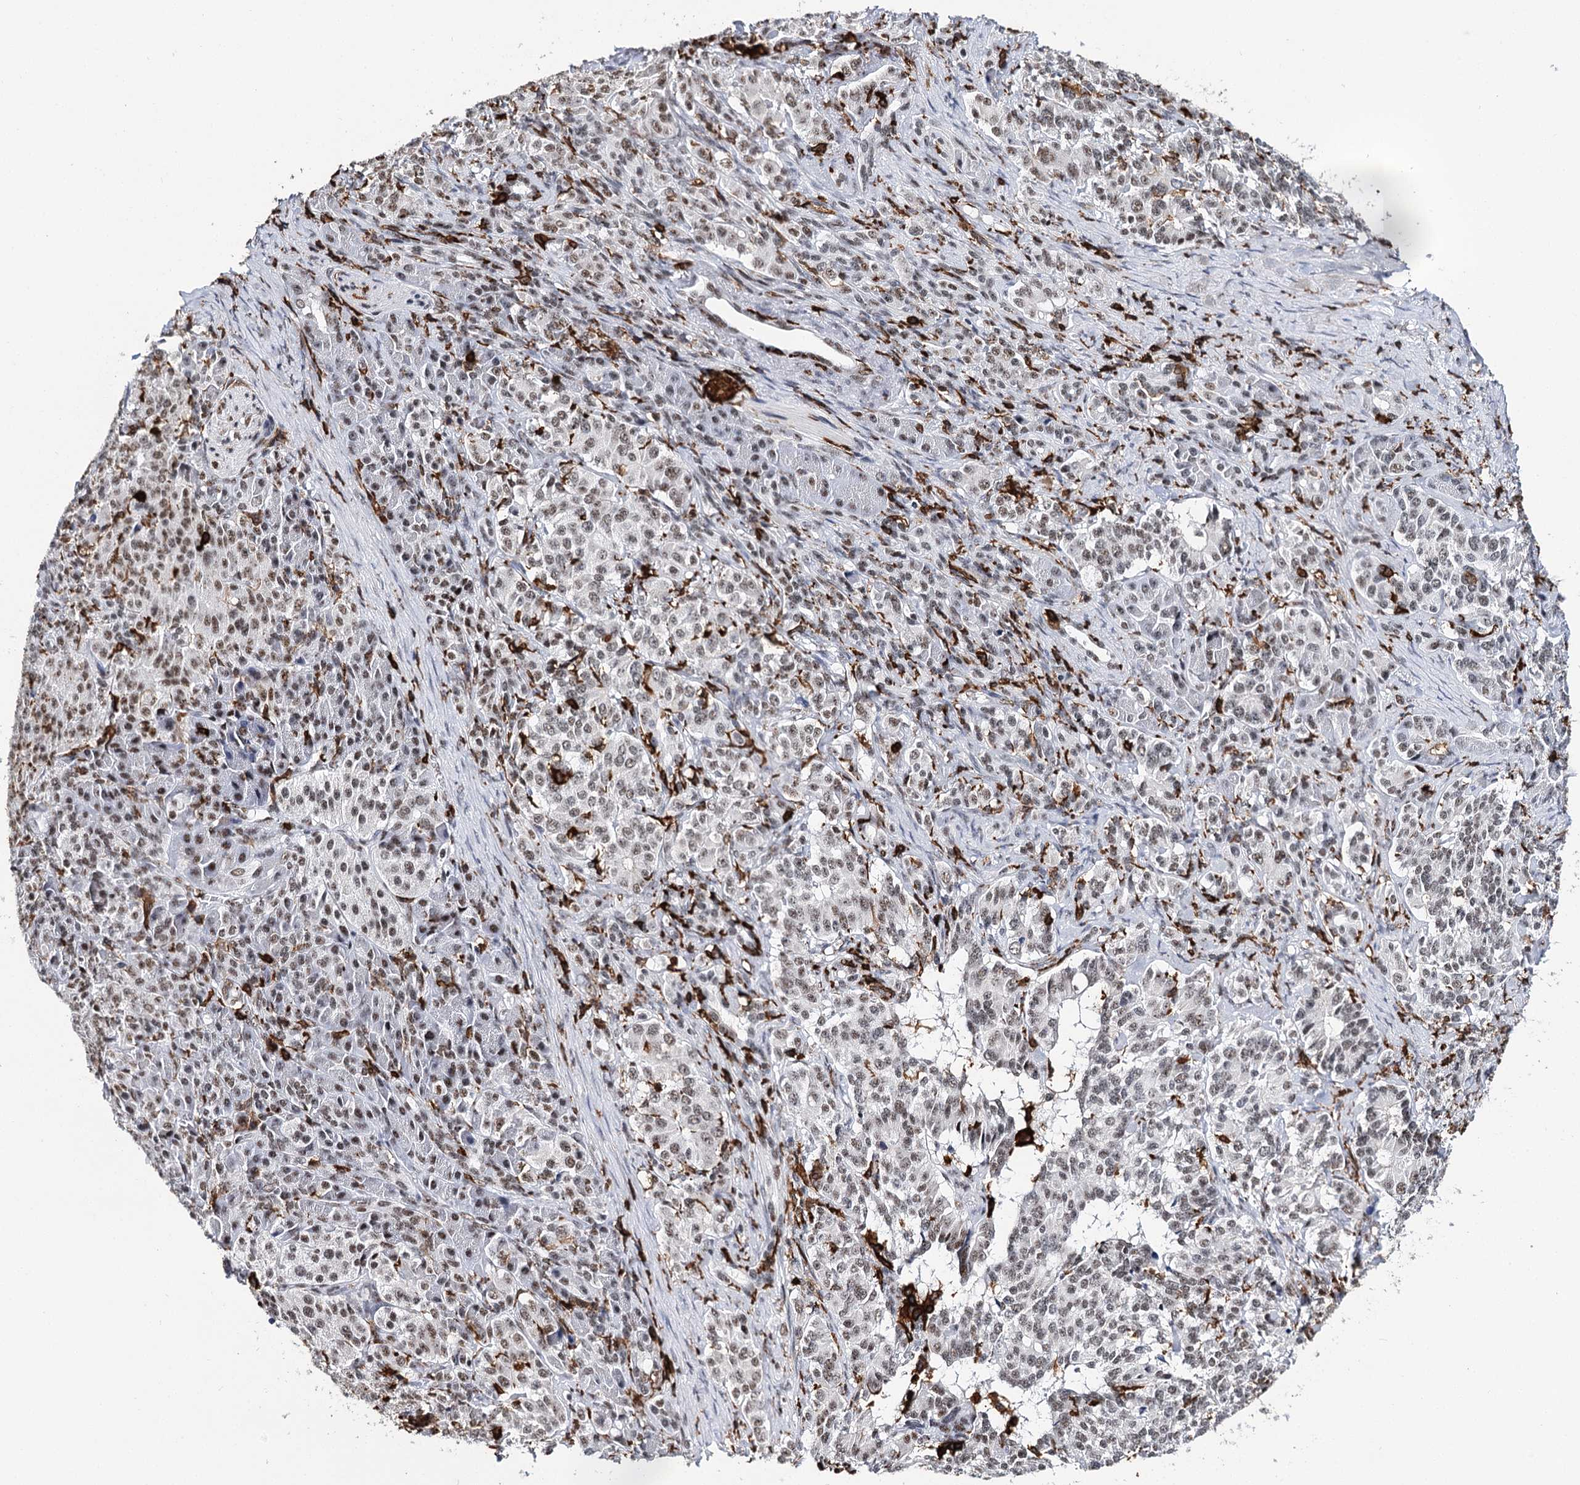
{"staining": {"intensity": "weak", "quantity": "25%-75%", "location": "nuclear"}, "tissue": "pancreatic cancer", "cell_type": "Tumor cells", "image_type": "cancer", "snomed": [{"axis": "morphology", "description": "Adenocarcinoma, NOS"}, {"axis": "topography", "description": "Pancreas"}], "caption": "Protein expression analysis of pancreatic cancer displays weak nuclear expression in about 25%-75% of tumor cells. The protein is shown in brown color, while the nuclei are stained blue.", "gene": "BARD1", "patient": {"sex": "female", "age": 74}}